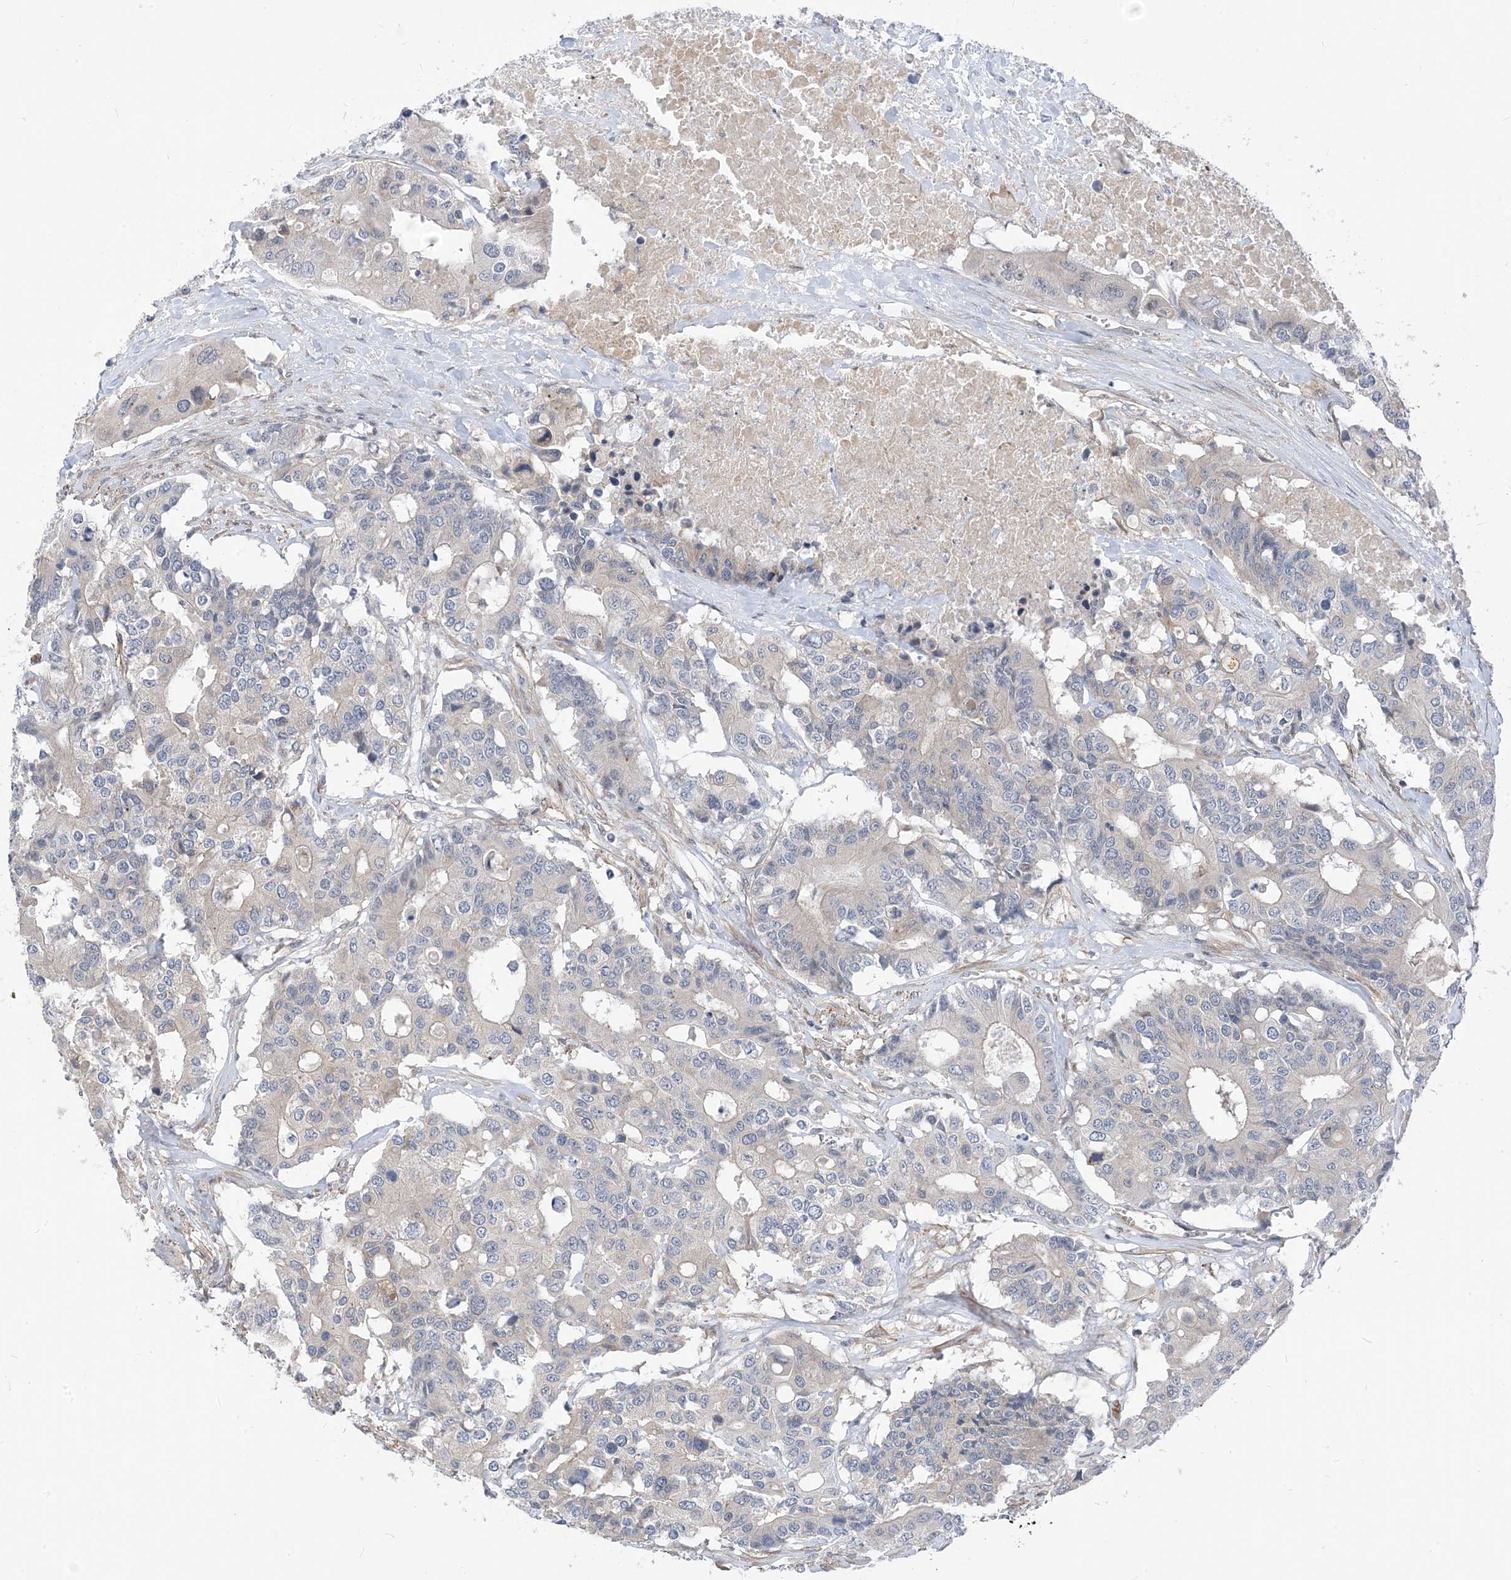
{"staining": {"intensity": "negative", "quantity": "none", "location": "none"}, "tissue": "colorectal cancer", "cell_type": "Tumor cells", "image_type": "cancer", "snomed": [{"axis": "morphology", "description": "Adenocarcinoma, NOS"}, {"axis": "topography", "description": "Colon"}], "caption": "Human colorectal cancer stained for a protein using immunohistochemistry demonstrates no positivity in tumor cells.", "gene": "PLEKHA3", "patient": {"sex": "male", "age": 77}}